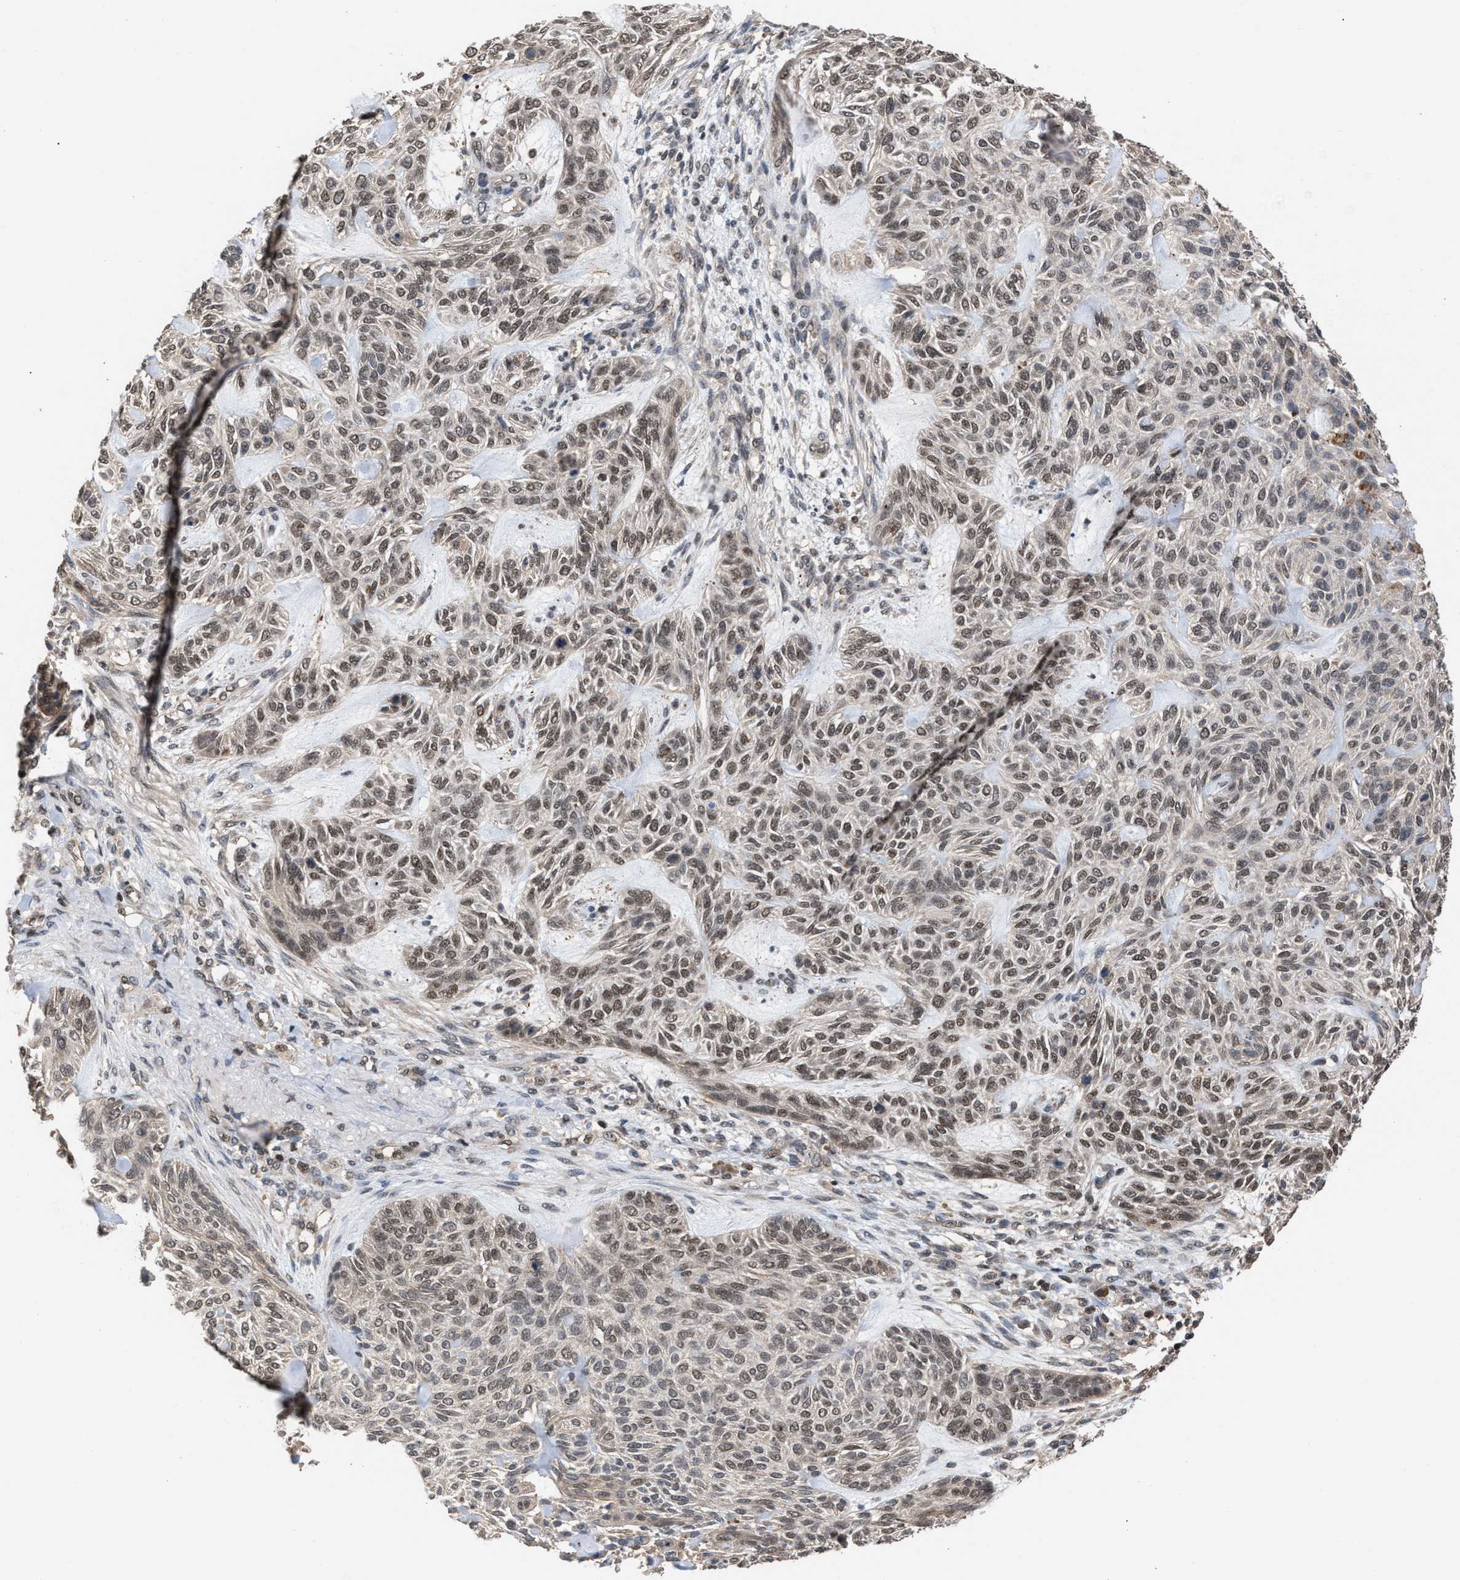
{"staining": {"intensity": "weak", "quantity": ">75%", "location": "nuclear"}, "tissue": "skin cancer", "cell_type": "Tumor cells", "image_type": "cancer", "snomed": [{"axis": "morphology", "description": "Basal cell carcinoma"}, {"axis": "topography", "description": "Skin"}], "caption": "IHC of skin cancer shows low levels of weak nuclear staining in about >75% of tumor cells.", "gene": "C9orf78", "patient": {"sex": "male", "age": 55}}